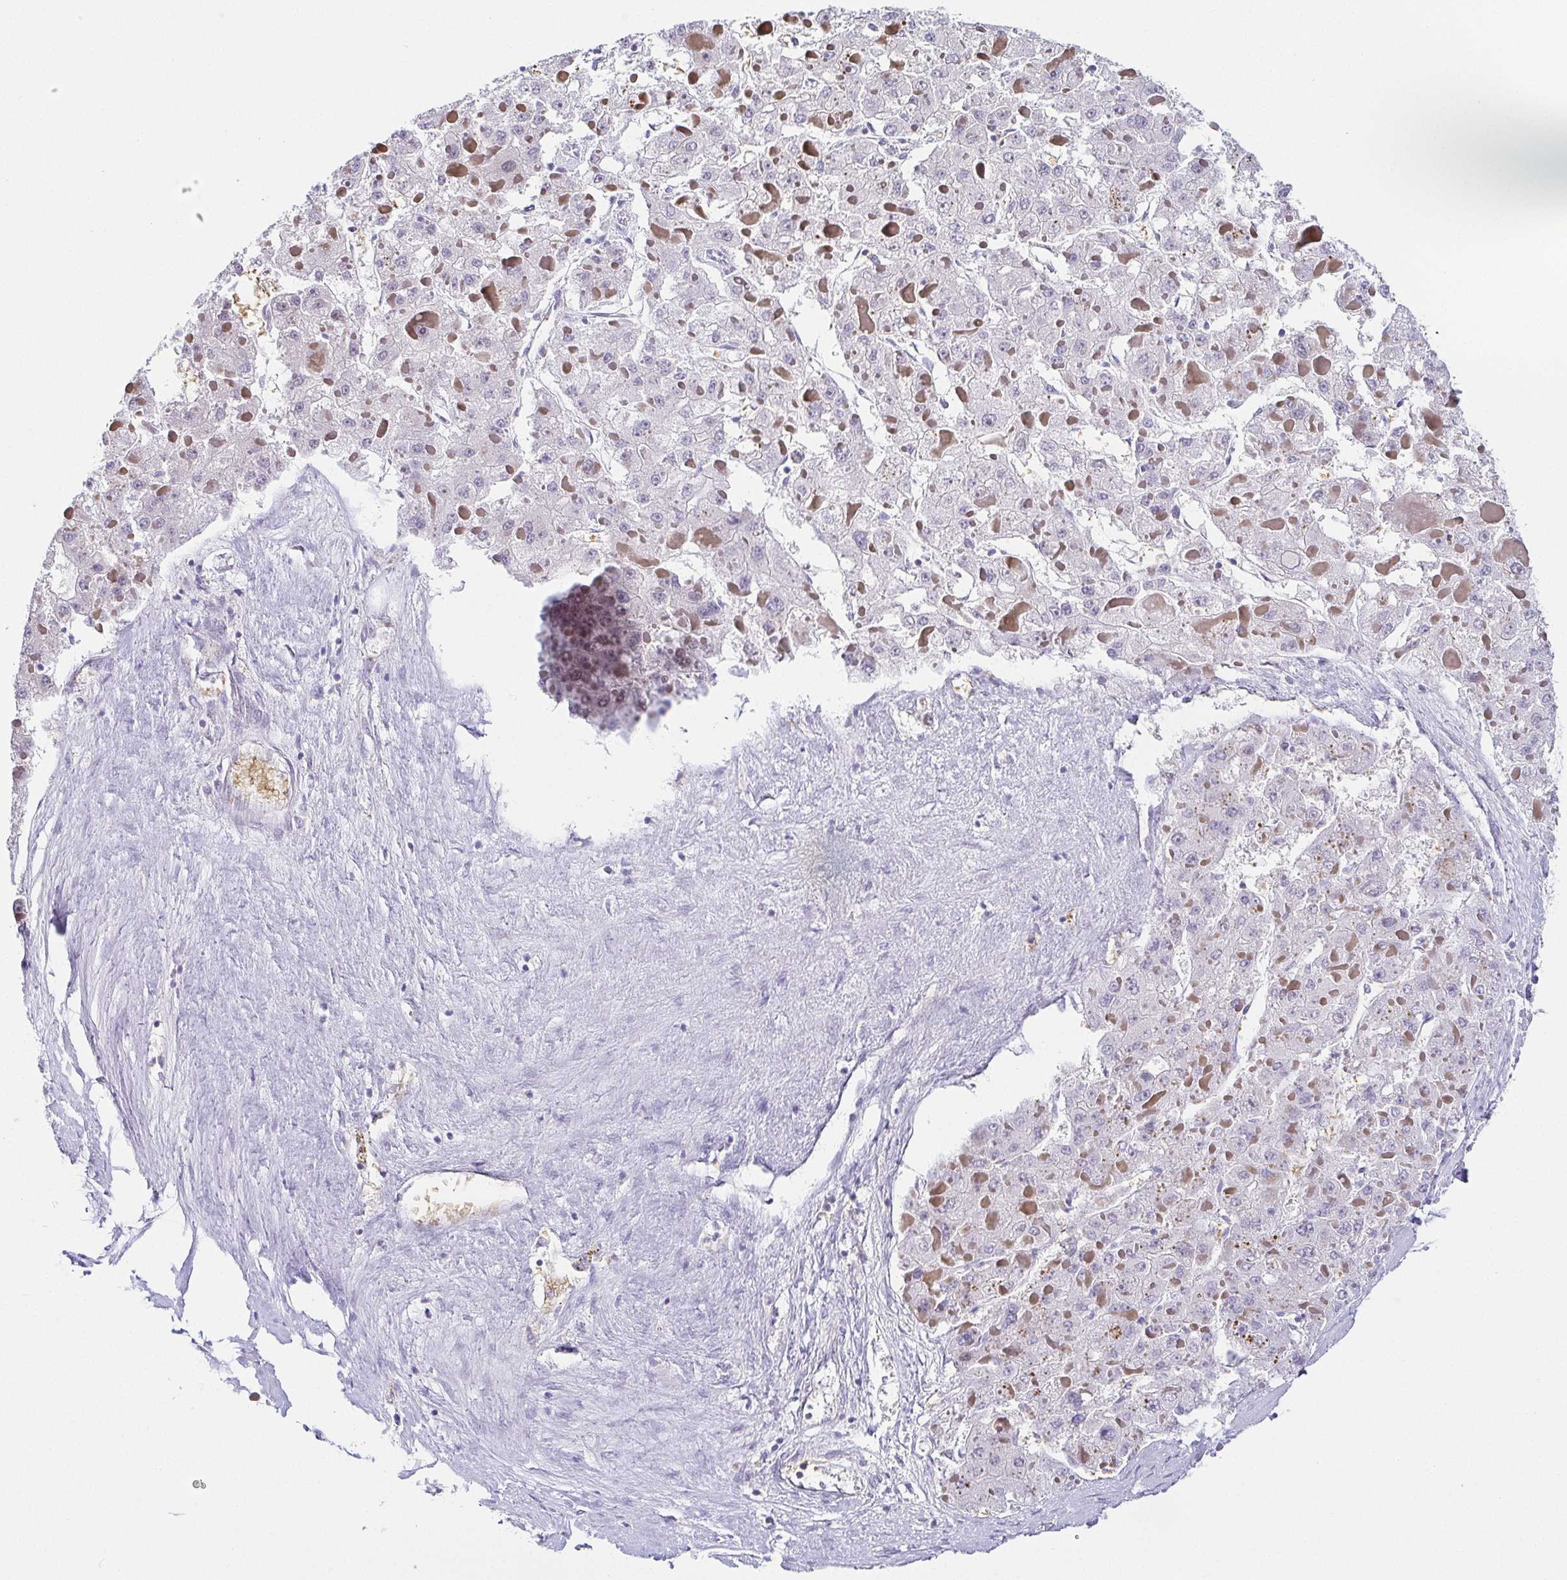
{"staining": {"intensity": "negative", "quantity": "none", "location": "none"}, "tissue": "liver cancer", "cell_type": "Tumor cells", "image_type": "cancer", "snomed": [{"axis": "morphology", "description": "Carcinoma, Hepatocellular, NOS"}, {"axis": "topography", "description": "Liver"}], "caption": "Histopathology image shows no protein expression in tumor cells of liver hepatocellular carcinoma tissue.", "gene": "FAM162B", "patient": {"sex": "female", "age": 73}}